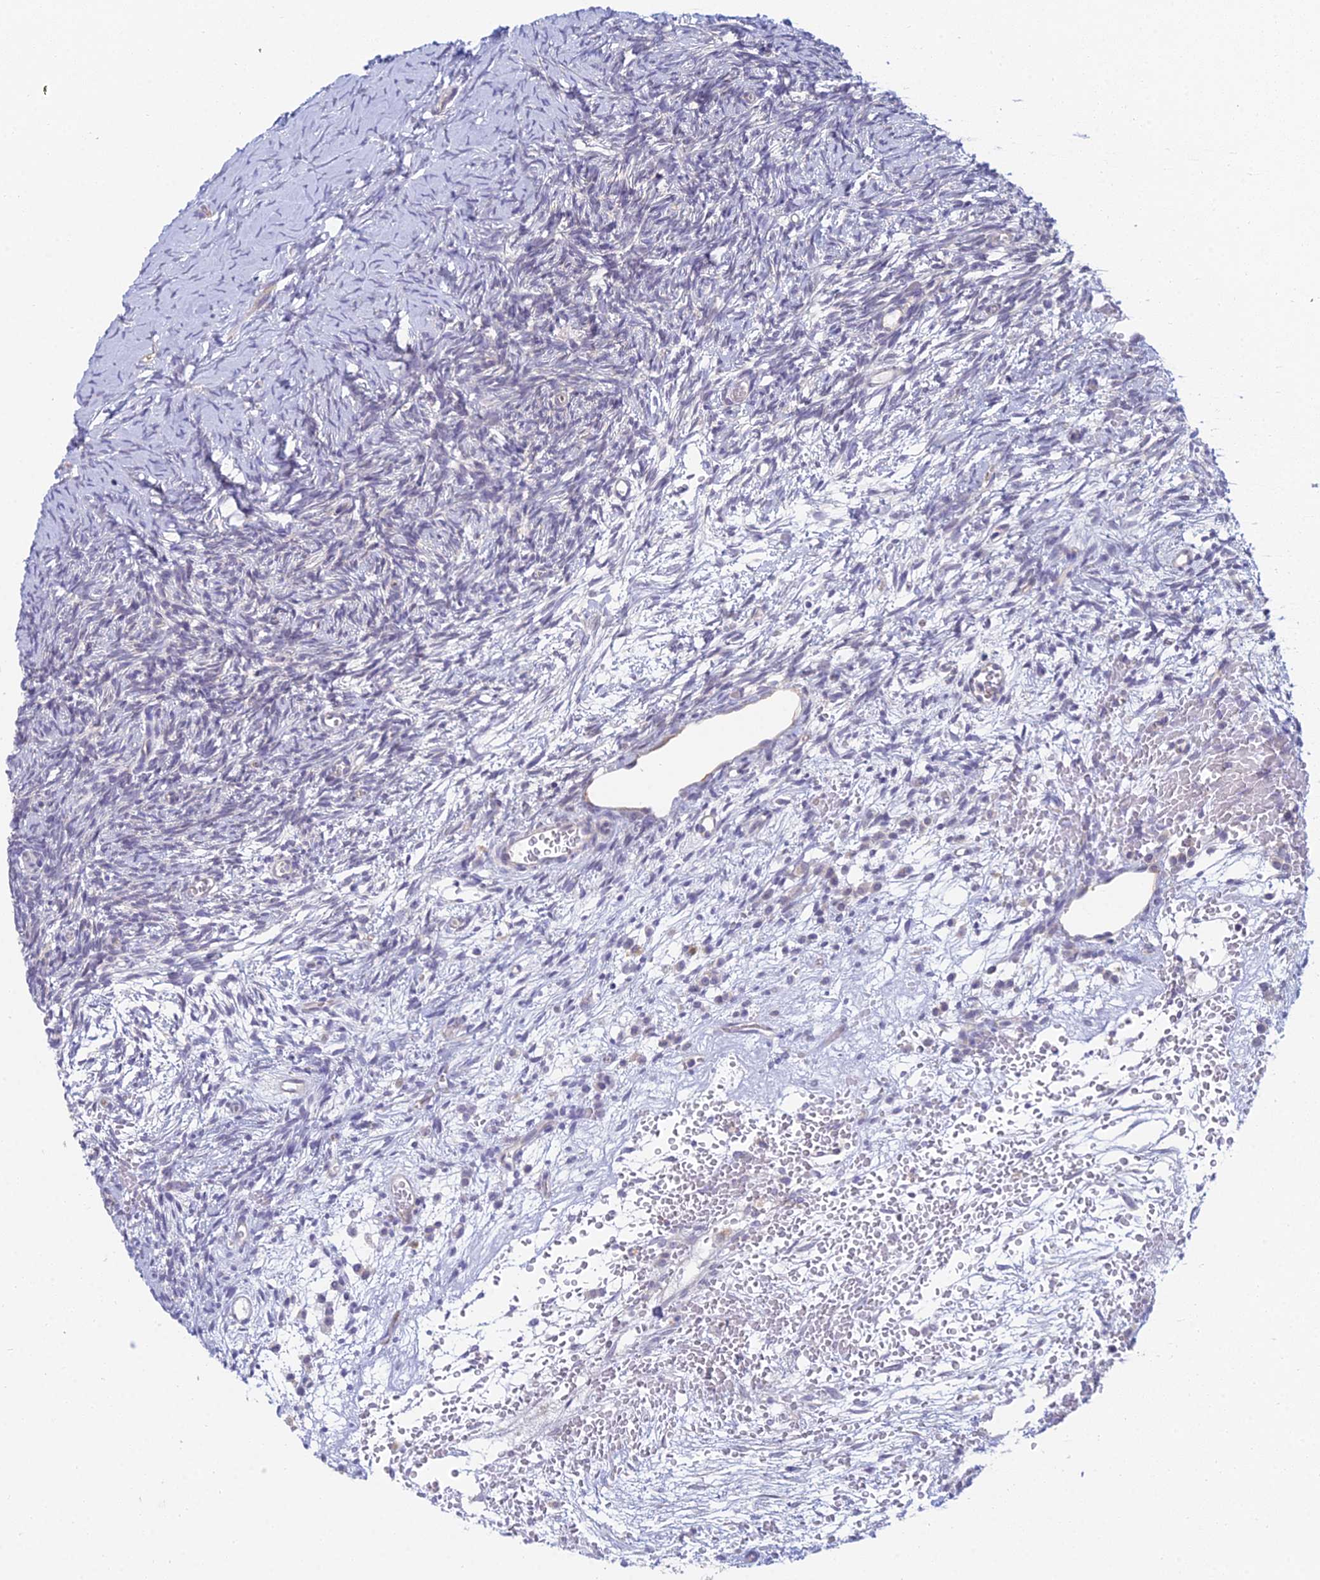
{"staining": {"intensity": "negative", "quantity": "none", "location": "none"}, "tissue": "ovary", "cell_type": "Ovarian stroma cells", "image_type": "normal", "snomed": [{"axis": "morphology", "description": "Normal tissue, NOS"}, {"axis": "topography", "description": "Ovary"}], "caption": "A high-resolution photomicrograph shows IHC staining of normal ovary, which displays no significant positivity in ovarian stroma cells.", "gene": "METTL26", "patient": {"sex": "female", "age": 39}}